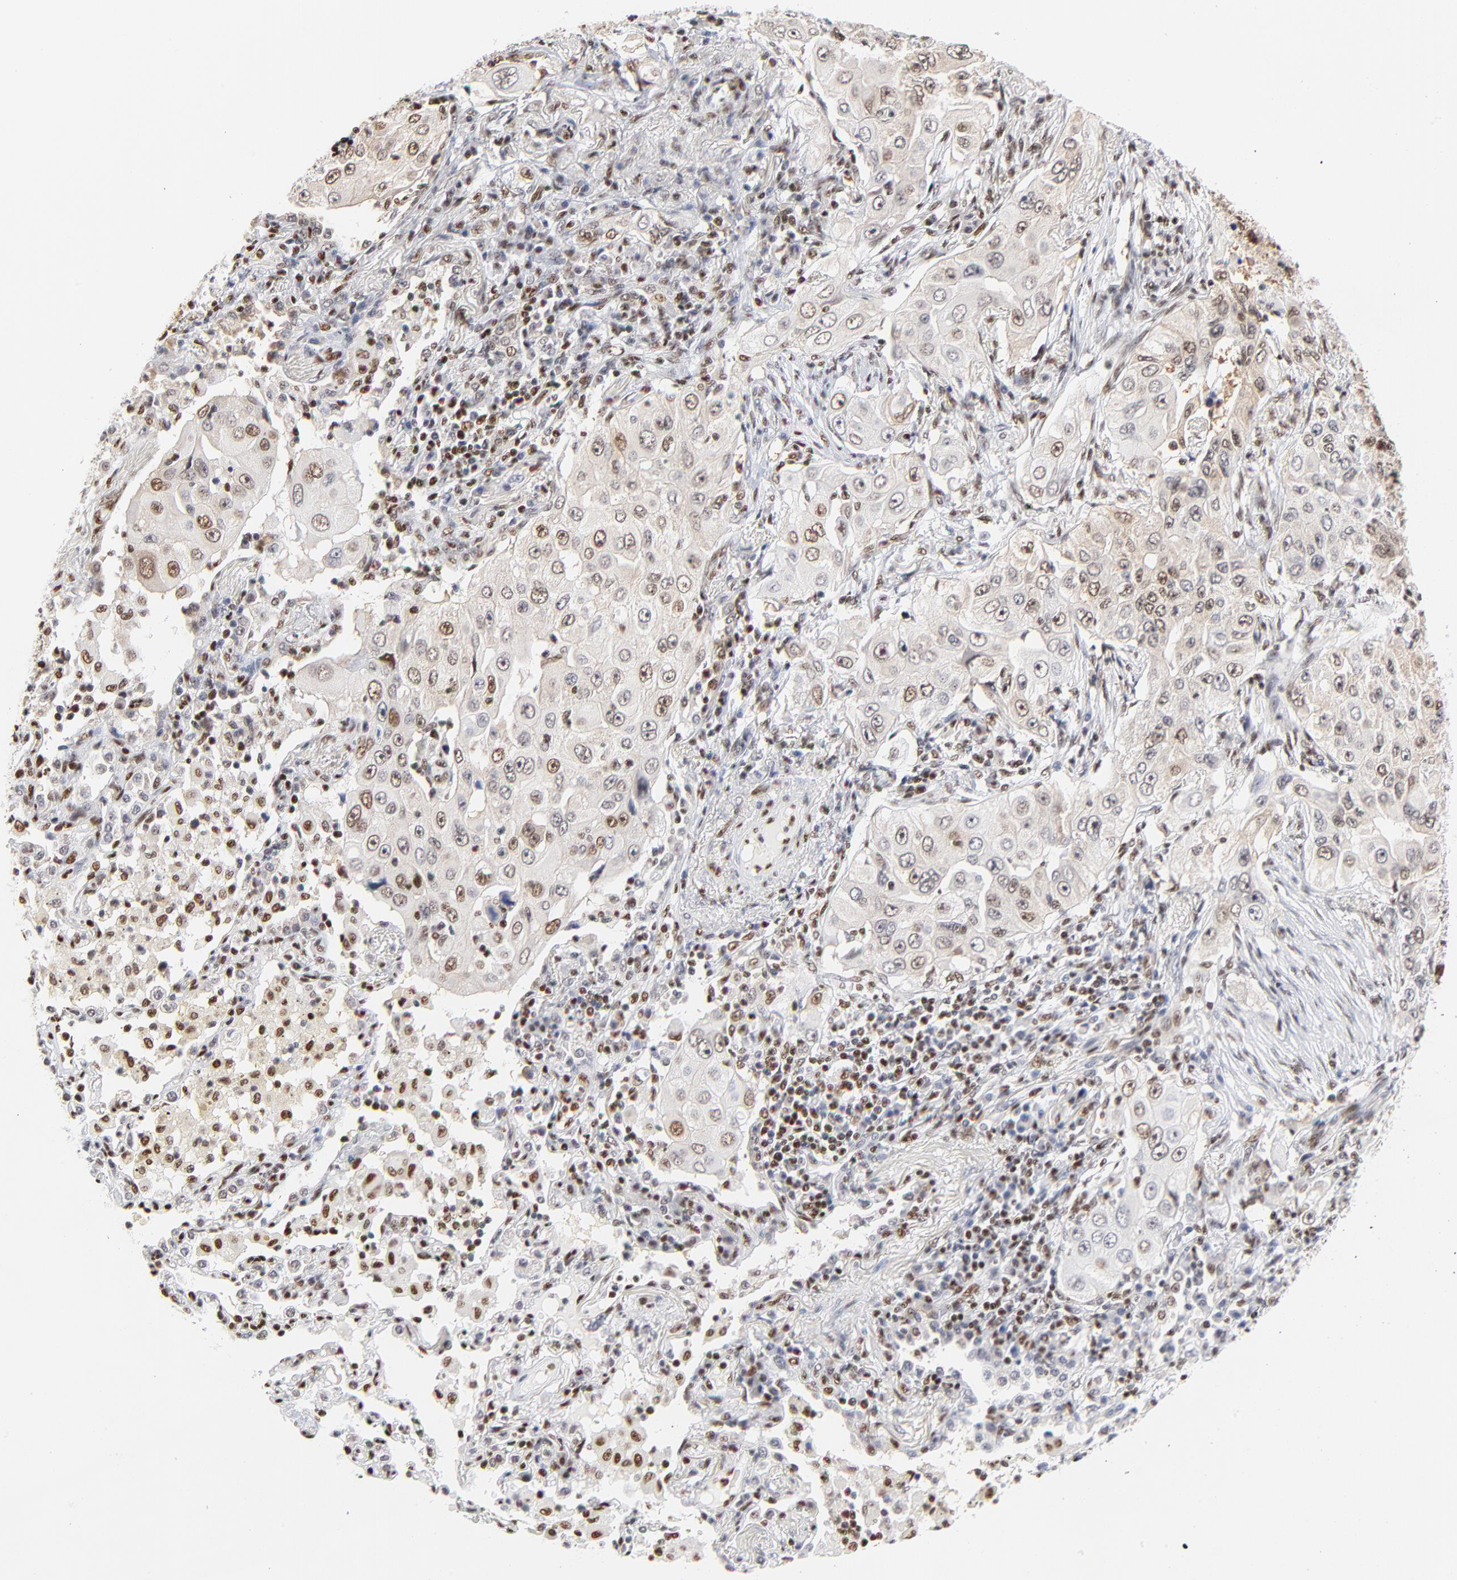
{"staining": {"intensity": "moderate", "quantity": "25%-75%", "location": "cytoplasmic/membranous"}, "tissue": "lung cancer", "cell_type": "Tumor cells", "image_type": "cancer", "snomed": [{"axis": "morphology", "description": "Adenocarcinoma, NOS"}, {"axis": "topography", "description": "Lung"}], "caption": "Lung cancer stained for a protein (brown) shows moderate cytoplasmic/membranous positive staining in approximately 25%-75% of tumor cells.", "gene": "CREB1", "patient": {"sex": "male", "age": 84}}